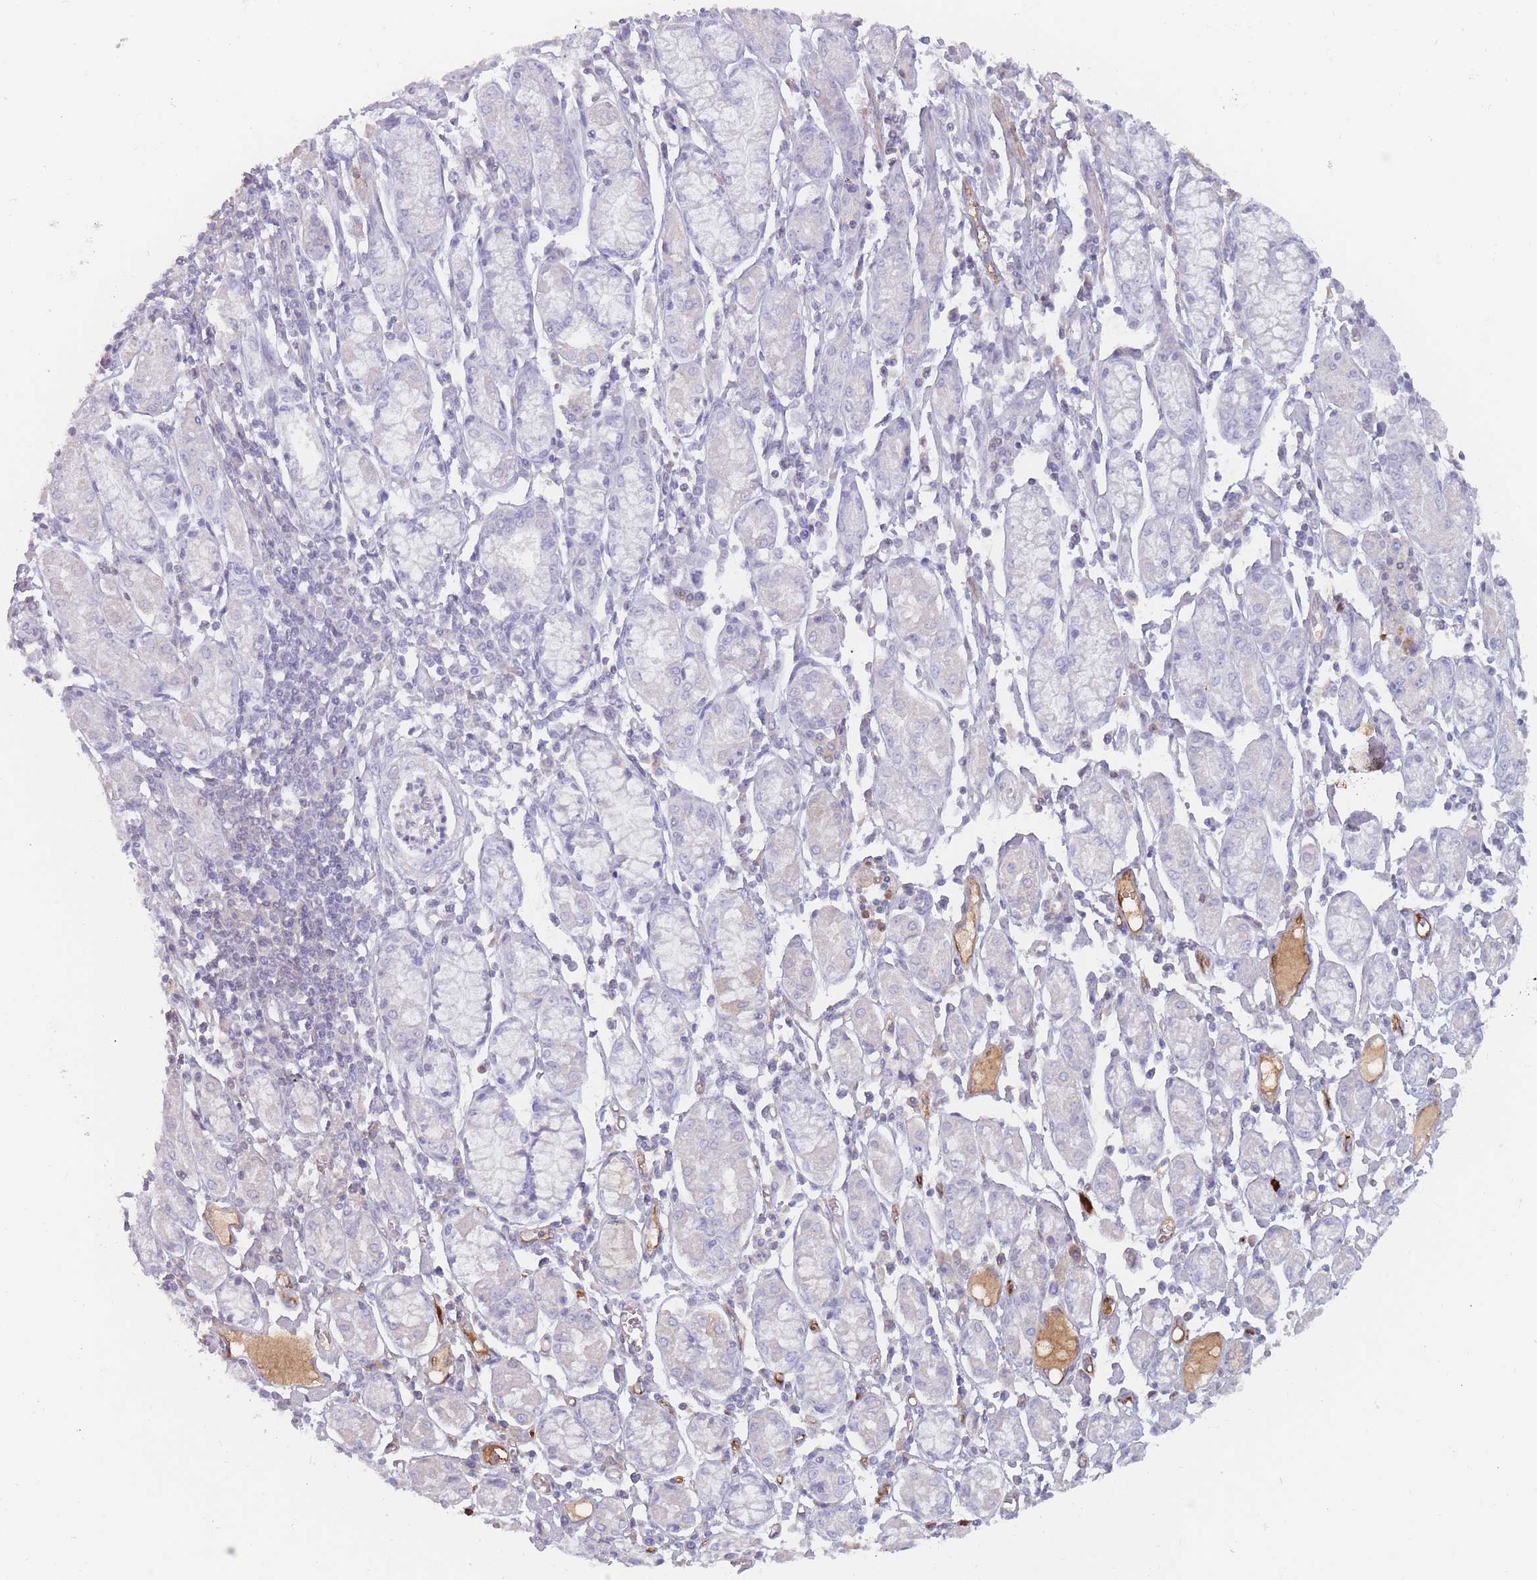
{"staining": {"intensity": "negative", "quantity": "none", "location": "none"}, "tissue": "stomach cancer", "cell_type": "Tumor cells", "image_type": "cancer", "snomed": [{"axis": "morphology", "description": "Adenocarcinoma, NOS"}, {"axis": "topography", "description": "Stomach"}], "caption": "This is an IHC photomicrograph of stomach adenocarcinoma. There is no staining in tumor cells.", "gene": "PRG4", "patient": {"sex": "female", "age": 59}}